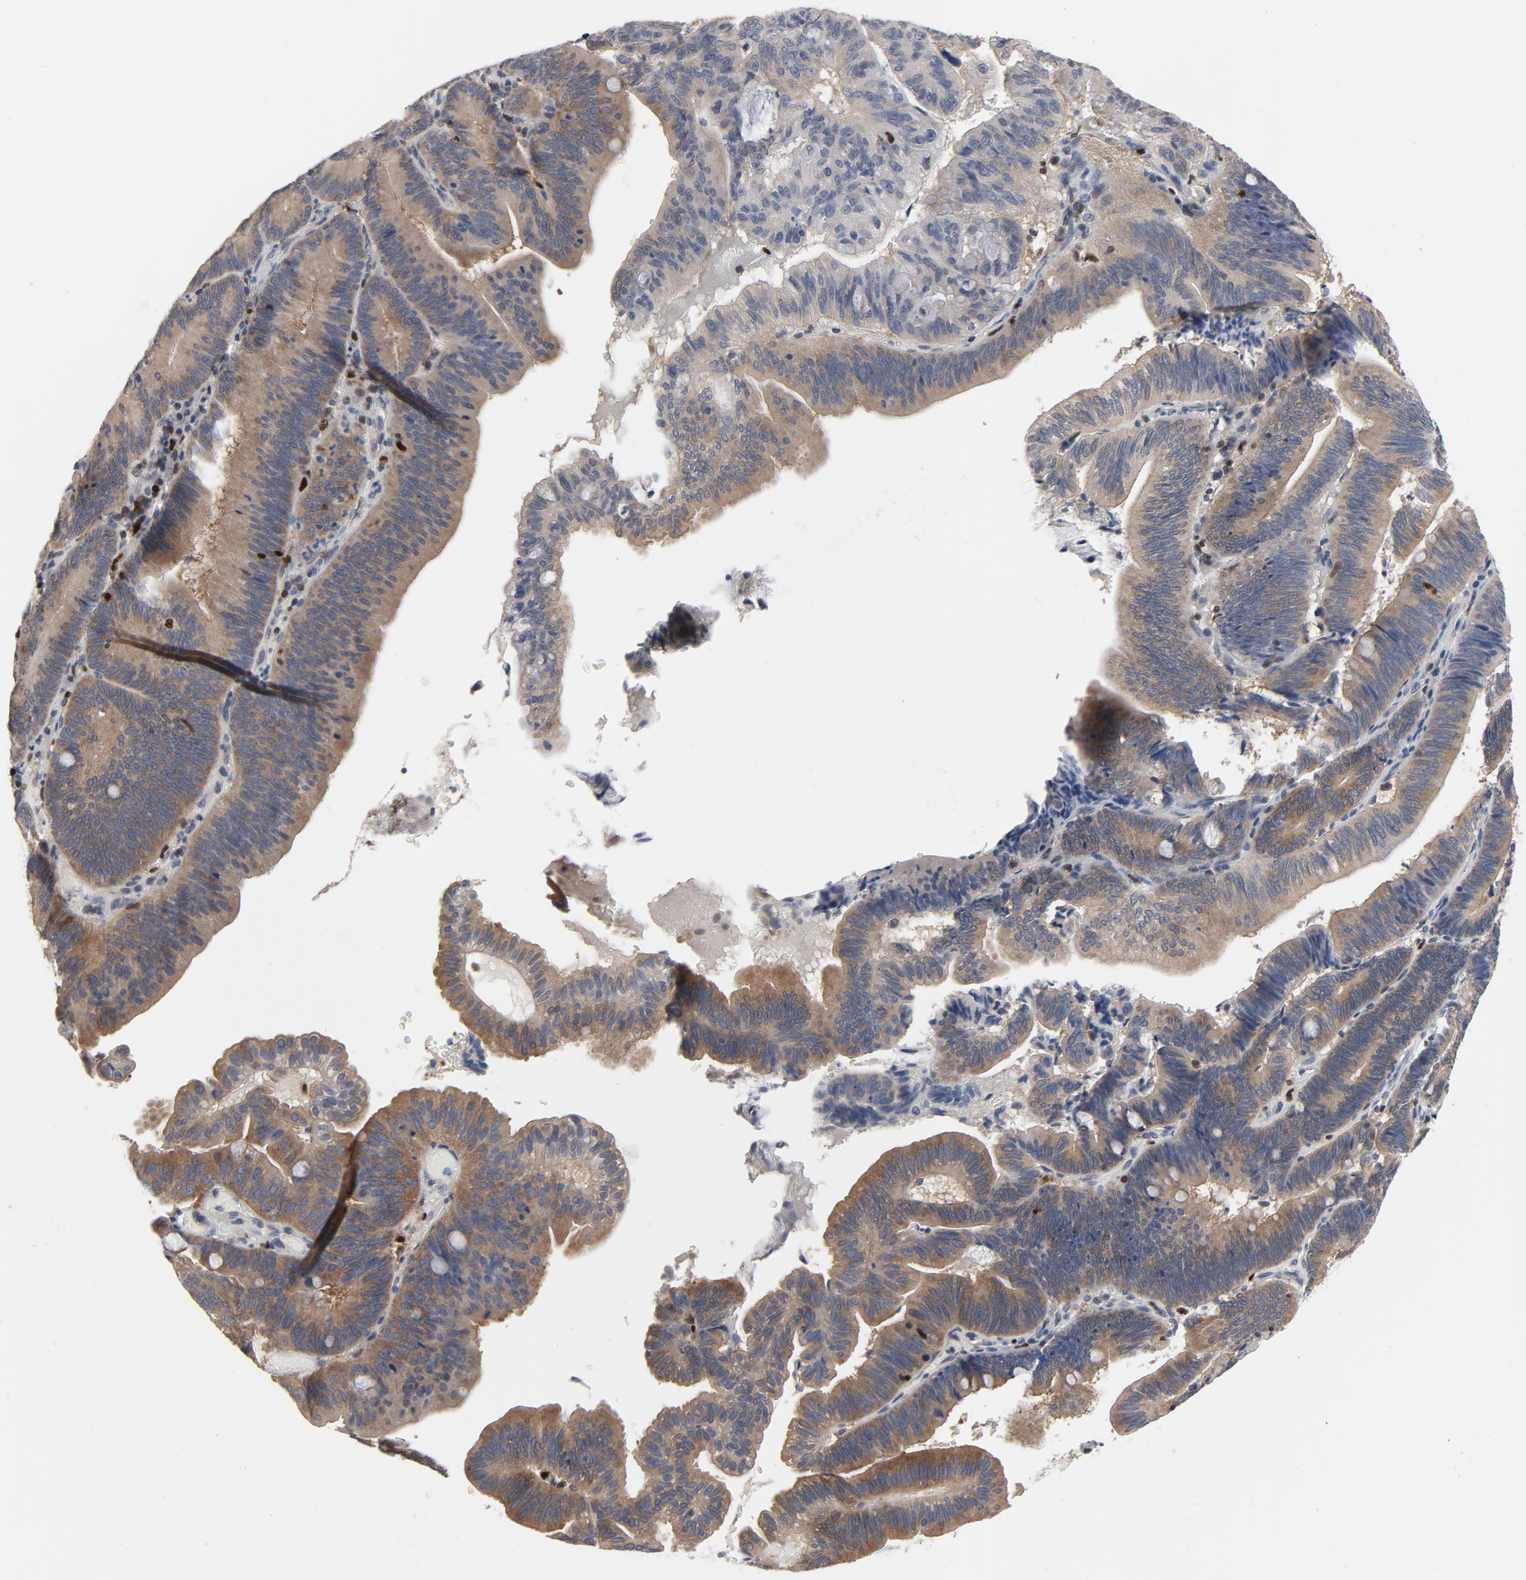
{"staining": {"intensity": "moderate", "quantity": ">75%", "location": "cytoplasmic/membranous"}, "tissue": "pancreatic cancer", "cell_type": "Tumor cells", "image_type": "cancer", "snomed": [{"axis": "morphology", "description": "Adenocarcinoma, NOS"}, {"axis": "topography", "description": "Pancreas"}], "caption": "Moderate cytoplasmic/membranous protein staining is present in about >75% of tumor cells in pancreatic adenocarcinoma.", "gene": "NFKB1", "patient": {"sex": "male", "age": 82}}